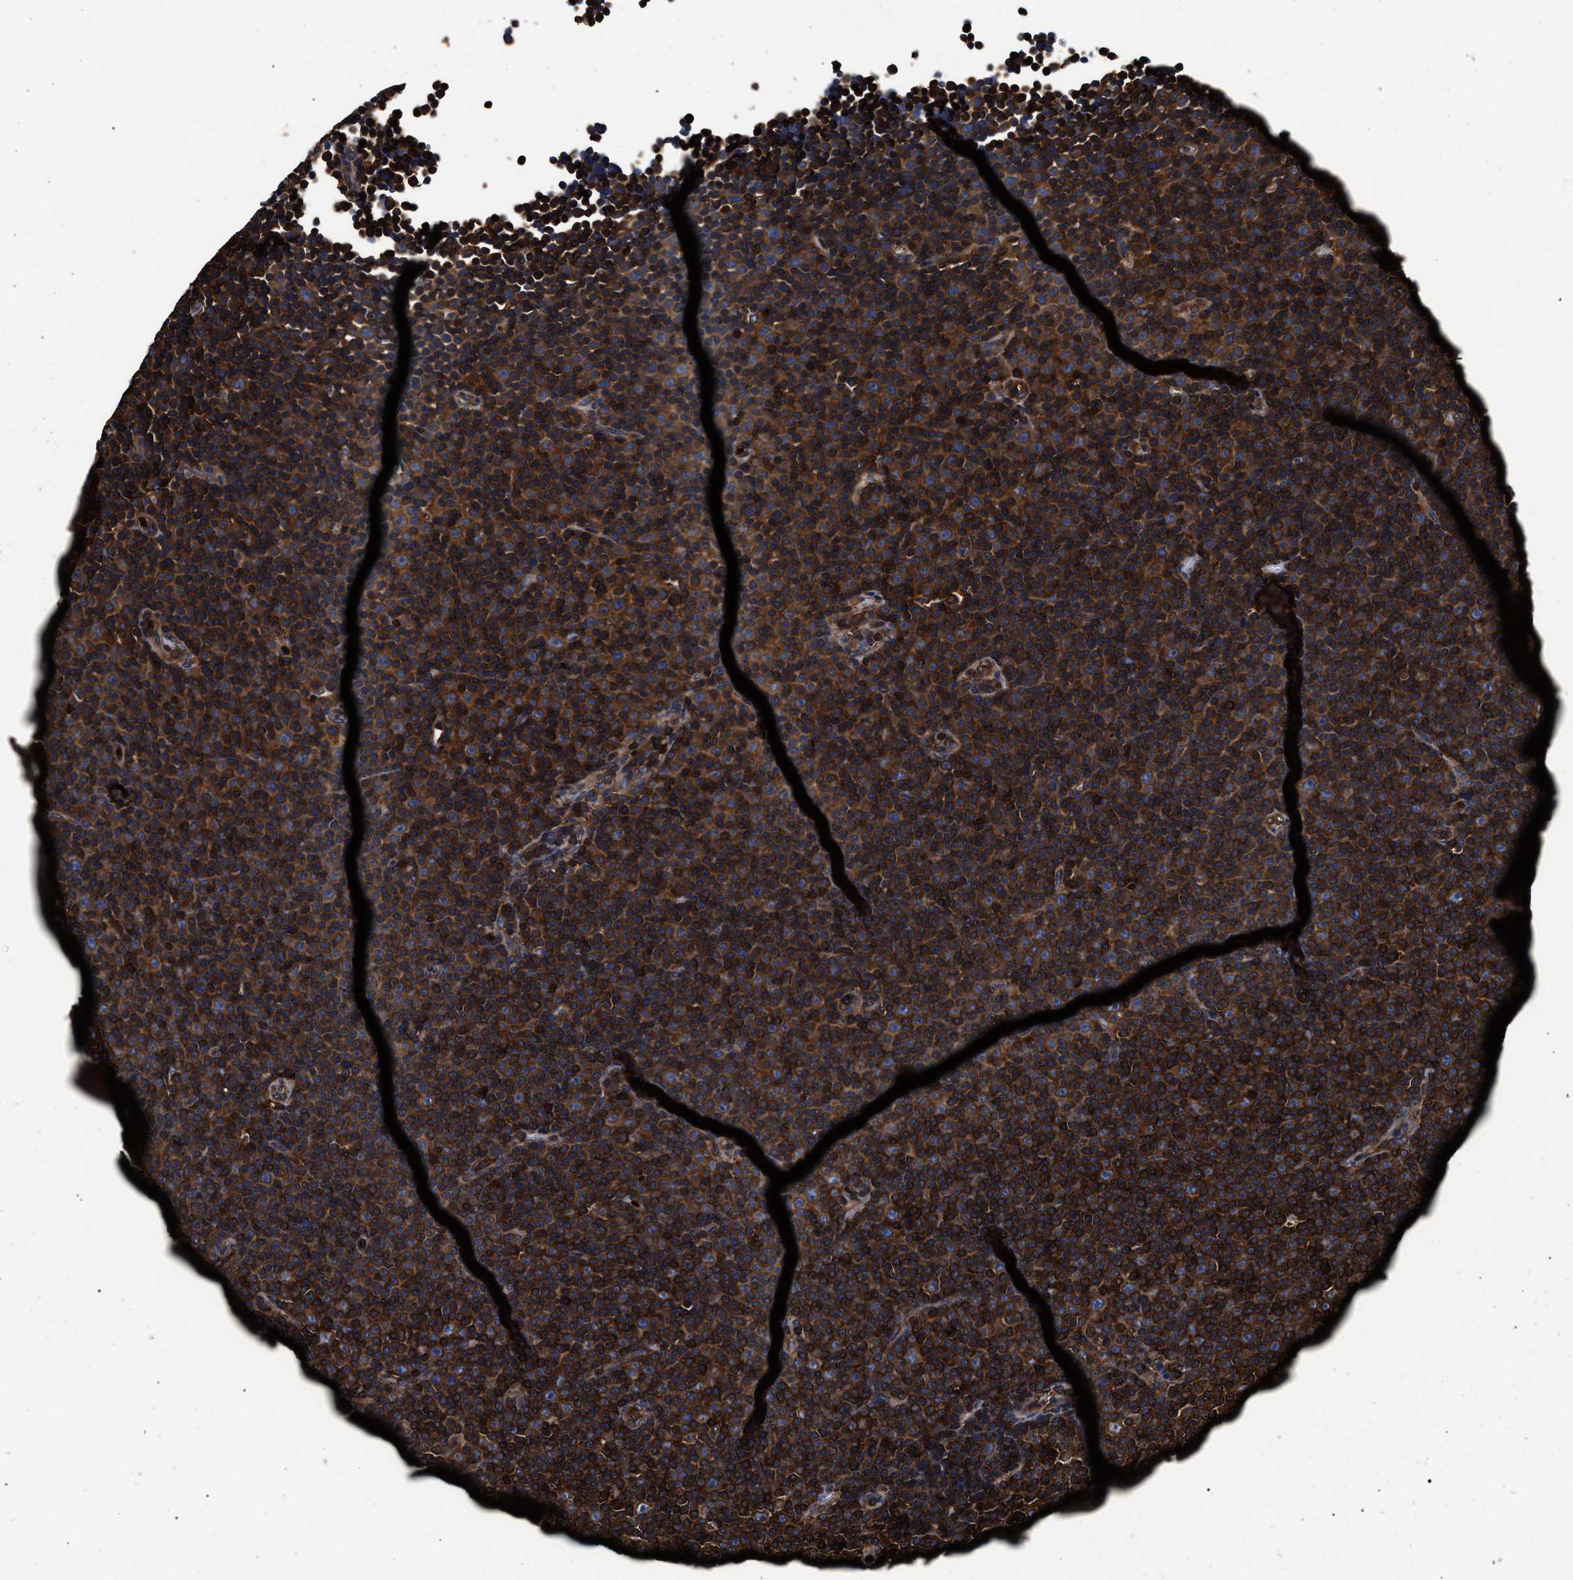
{"staining": {"intensity": "strong", "quantity": ">75%", "location": "cytoplasmic/membranous"}, "tissue": "lymphoma", "cell_type": "Tumor cells", "image_type": "cancer", "snomed": [{"axis": "morphology", "description": "Malignant lymphoma, non-Hodgkin's type, Low grade"}, {"axis": "topography", "description": "Lymph node"}], "caption": "A brown stain labels strong cytoplasmic/membranous staining of a protein in human low-grade malignant lymphoma, non-Hodgkin's type tumor cells.", "gene": "KYAT1", "patient": {"sex": "female", "age": 67}}